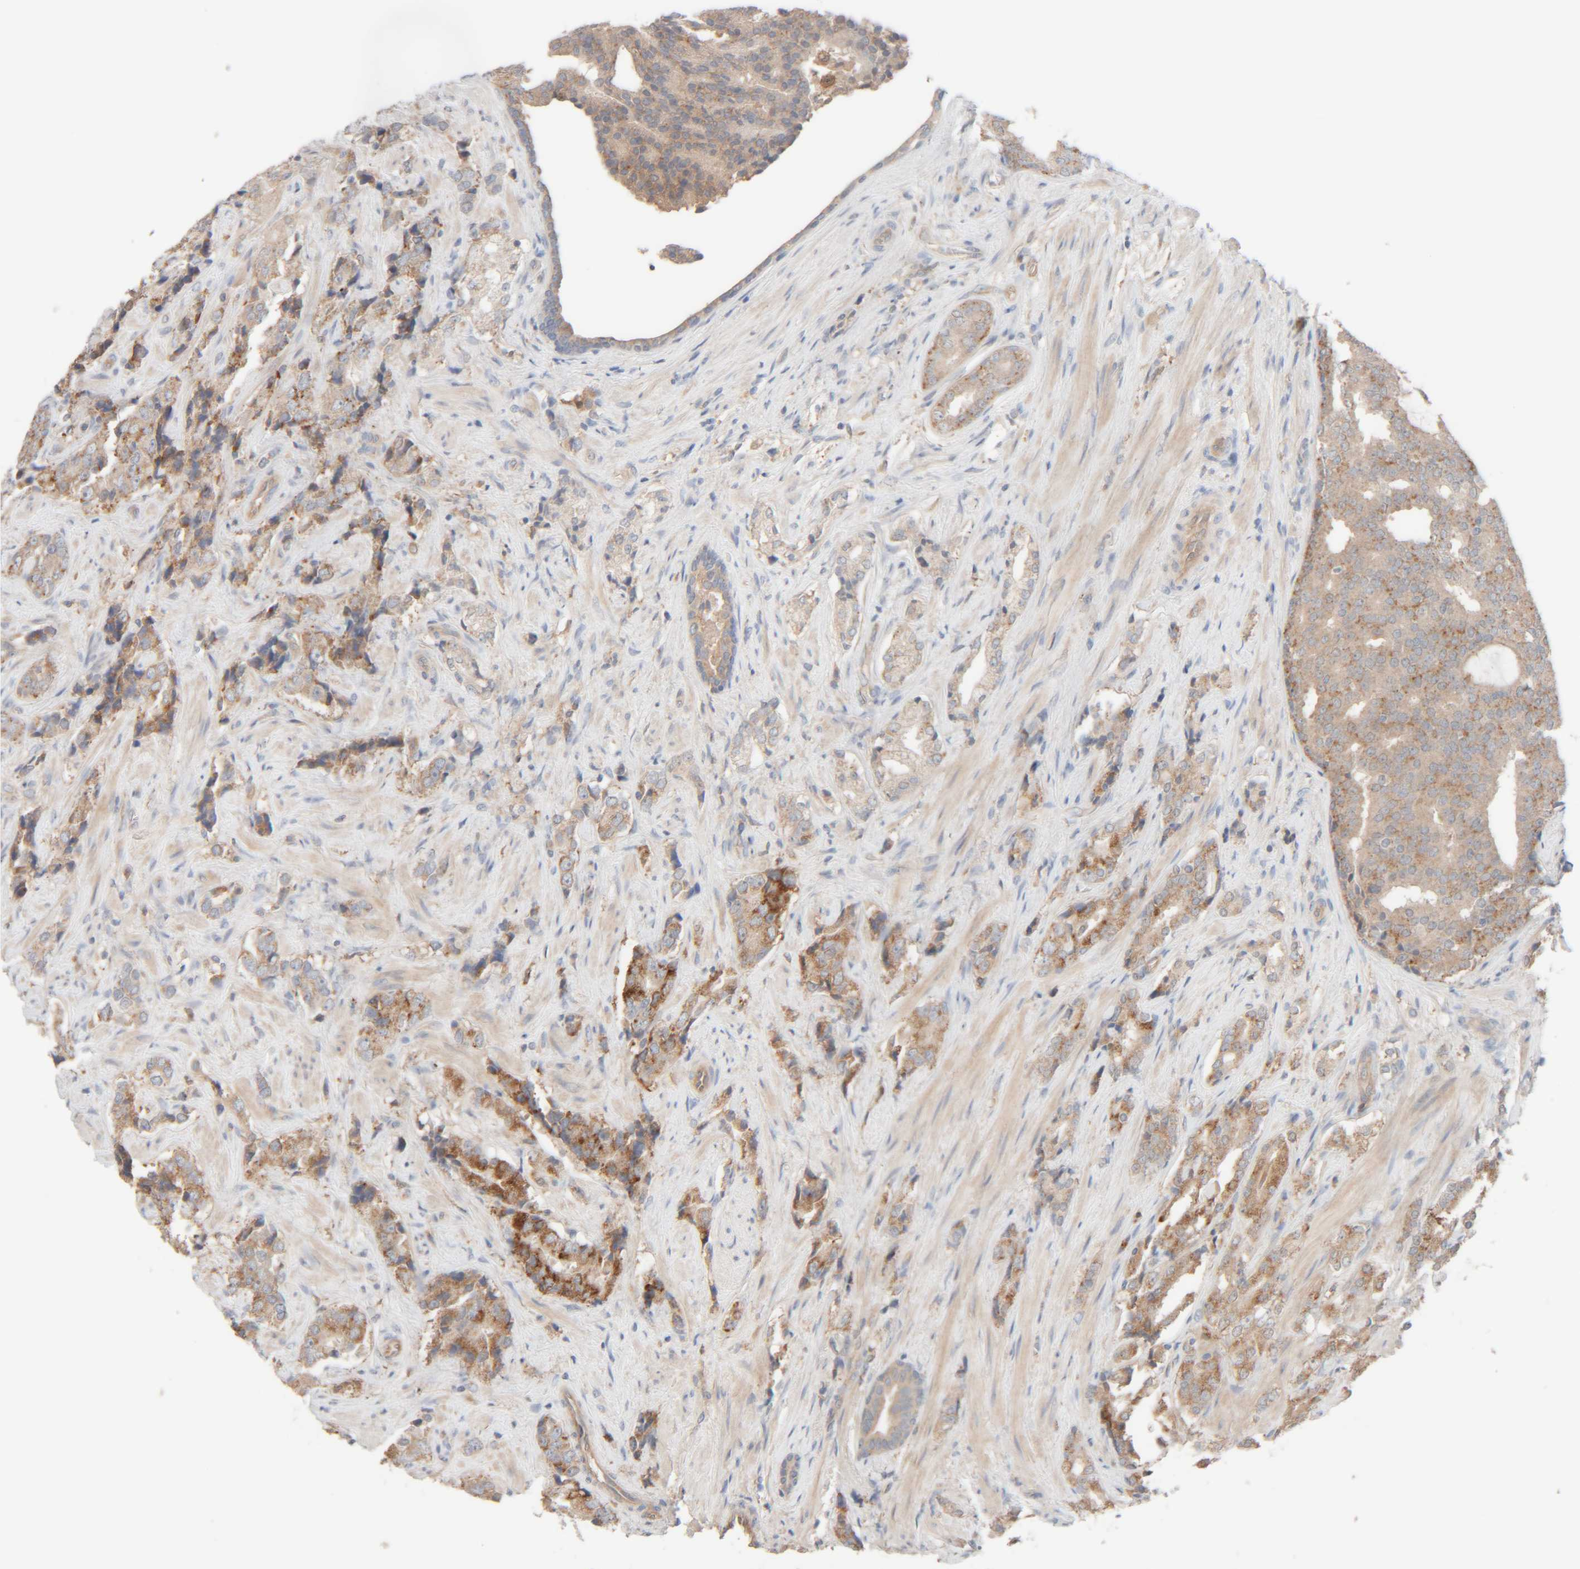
{"staining": {"intensity": "moderate", "quantity": "25%-75%", "location": "cytoplasmic/membranous"}, "tissue": "prostate cancer", "cell_type": "Tumor cells", "image_type": "cancer", "snomed": [{"axis": "morphology", "description": "Adenocarcinoma, High grade"}, {"axis": "topography", "description": "Prostate"}], "caption": "Prostate cancer (adenocarcinoma (high-grade)) was stained to show a protein in brown. There is medium levels of moderate cytoplasmic/membranous expression in about 25%-75% of tumor cells. (DAB (3,3'-diaminobenzidine) IHC with brightfield microscopy, high magnification).", "gene": "TMEM192", "patient": {"sex": "male", "age": 71}}